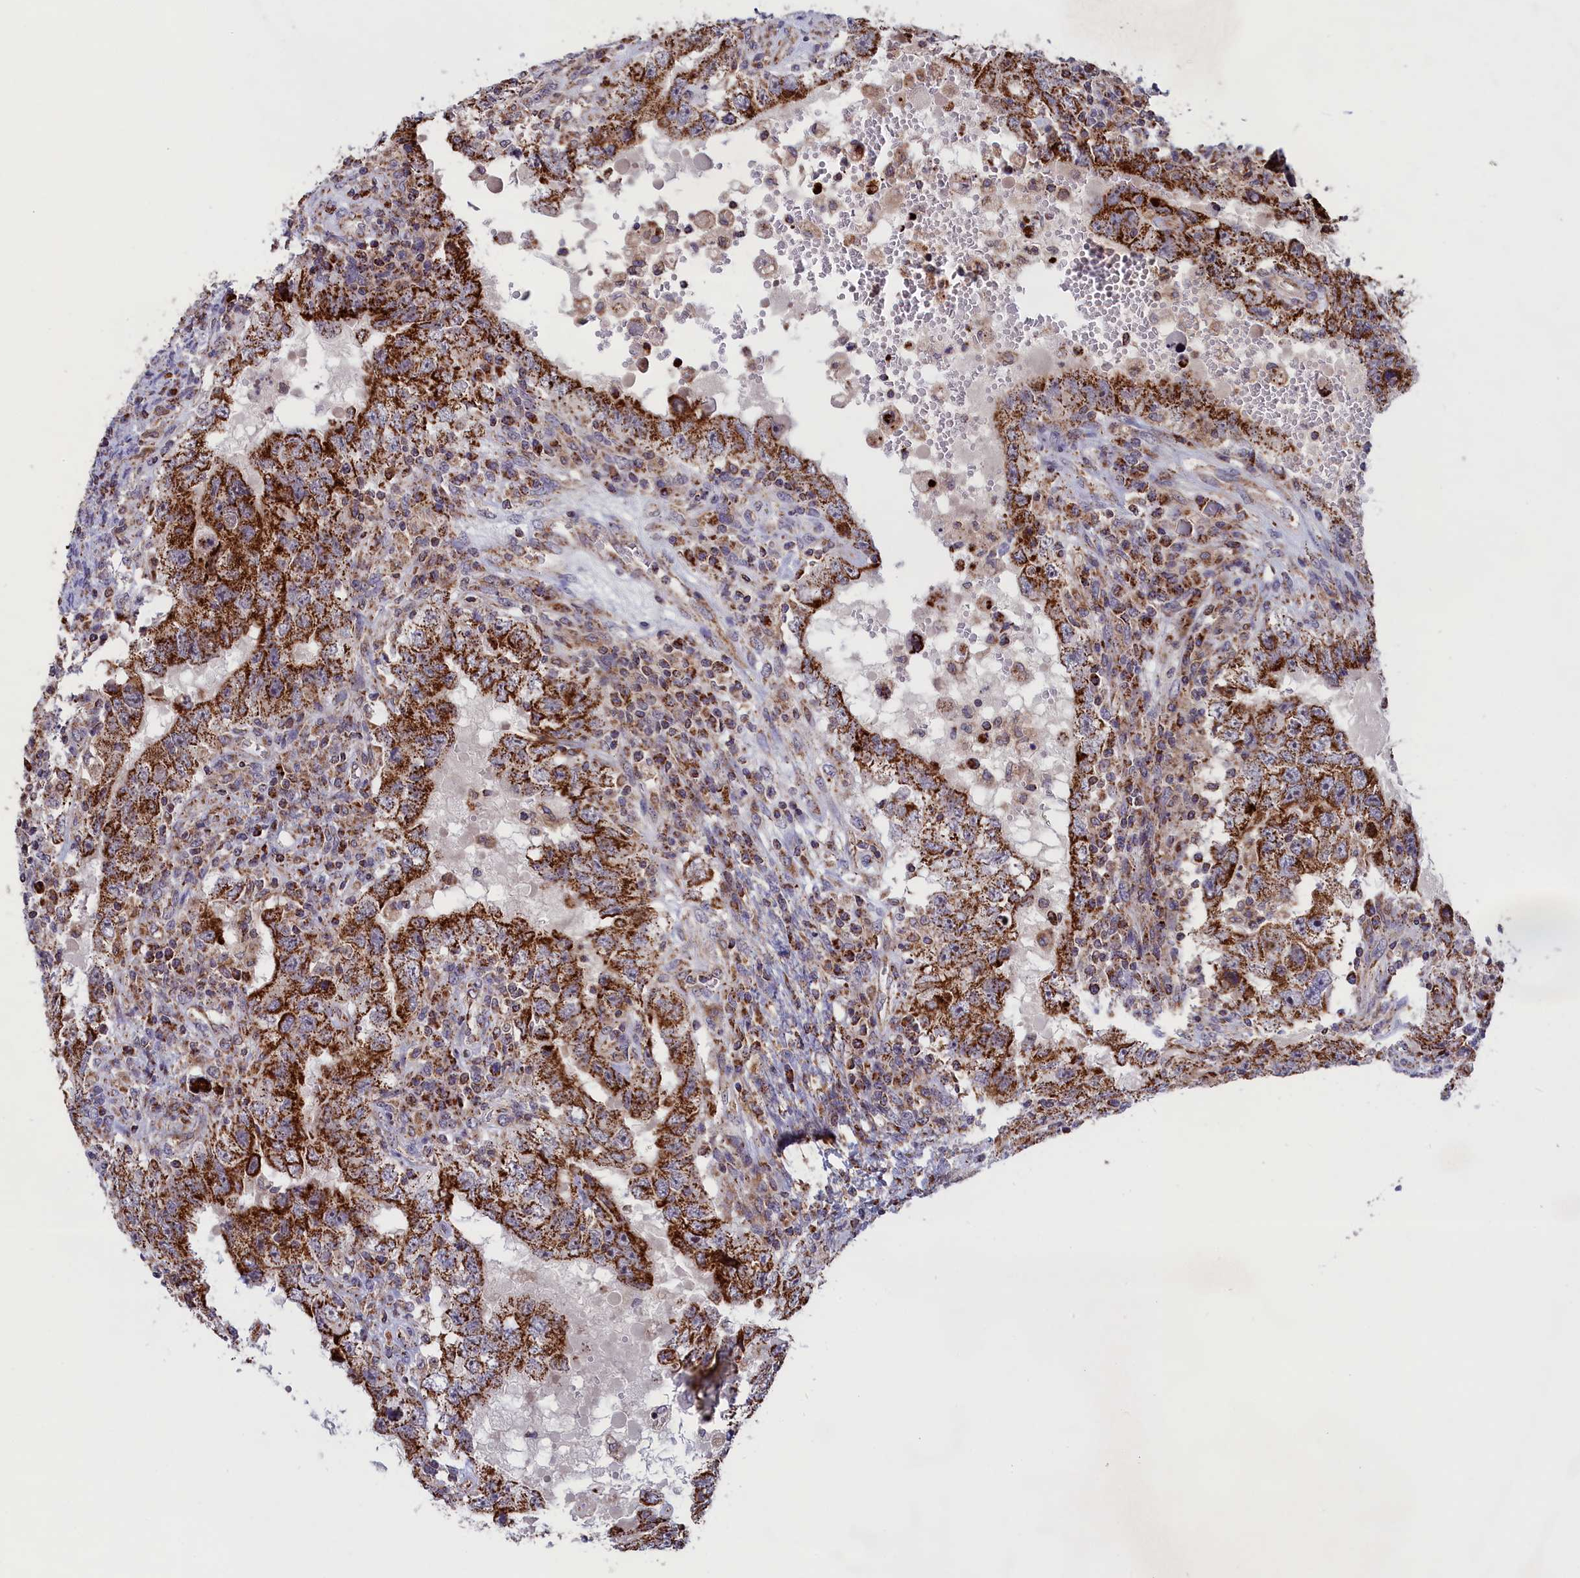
{"staining": {"intensity": "strong", "quantity": ">75%", "location": "cytoplasmic/membranous"}, "tissue": "testis cancer", "cell_type": "Tumor cells", "image_type": "cancer", "snomed": [{"axis": "morphology", "description": "Carcinoma, Embryonal, NOS"}, {"axis": "topography", "description": "Testis"}], "caption": "This is an image of immunohistochemistry staining of testis cancer (embryonal carcinoma), which shows strong positivity in the cytoplasmic/membranous of tumor cells.", "gene": "TIMM44", "patient": {"sex": "male", "age": 26}}